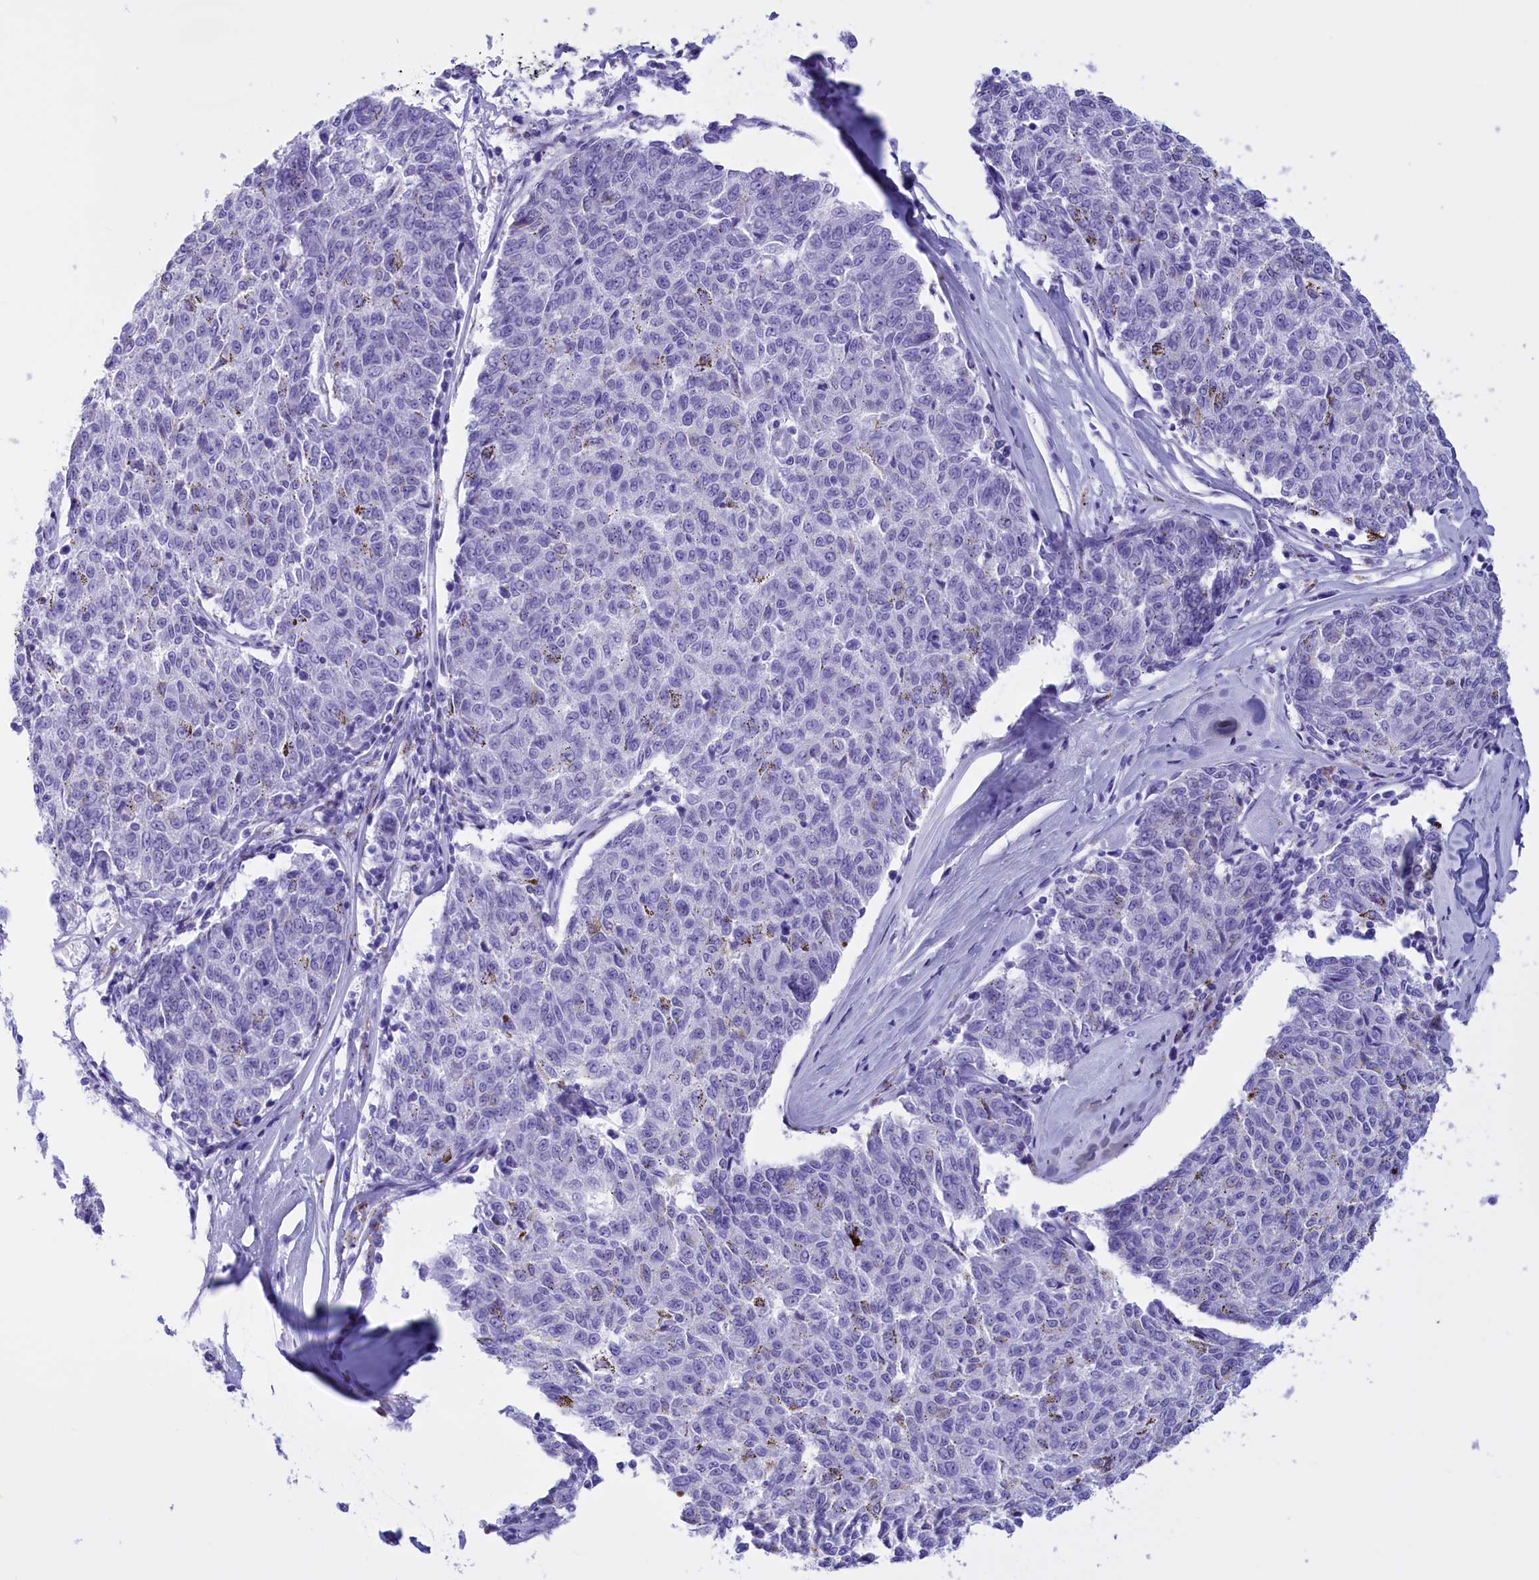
{"staining": {"intensity": "negative", "quantity": "none", "location": "none"}, "tissue": "melanoma", "cell_type": "Tumor cells", "image_type": "cancer", "snomed": [{"axis": "morphology", "description": "Malignant melanoma, NOS"}, {"axis": "topography", "description": "Skin"}], "caption": "Immunohistochemistry micrograph of malignant melanoma stained for a protein (brown), which shows no positivity in tumor cells.", "gene": "BRI3", "patient": {"sex": "female", "age": 72}}